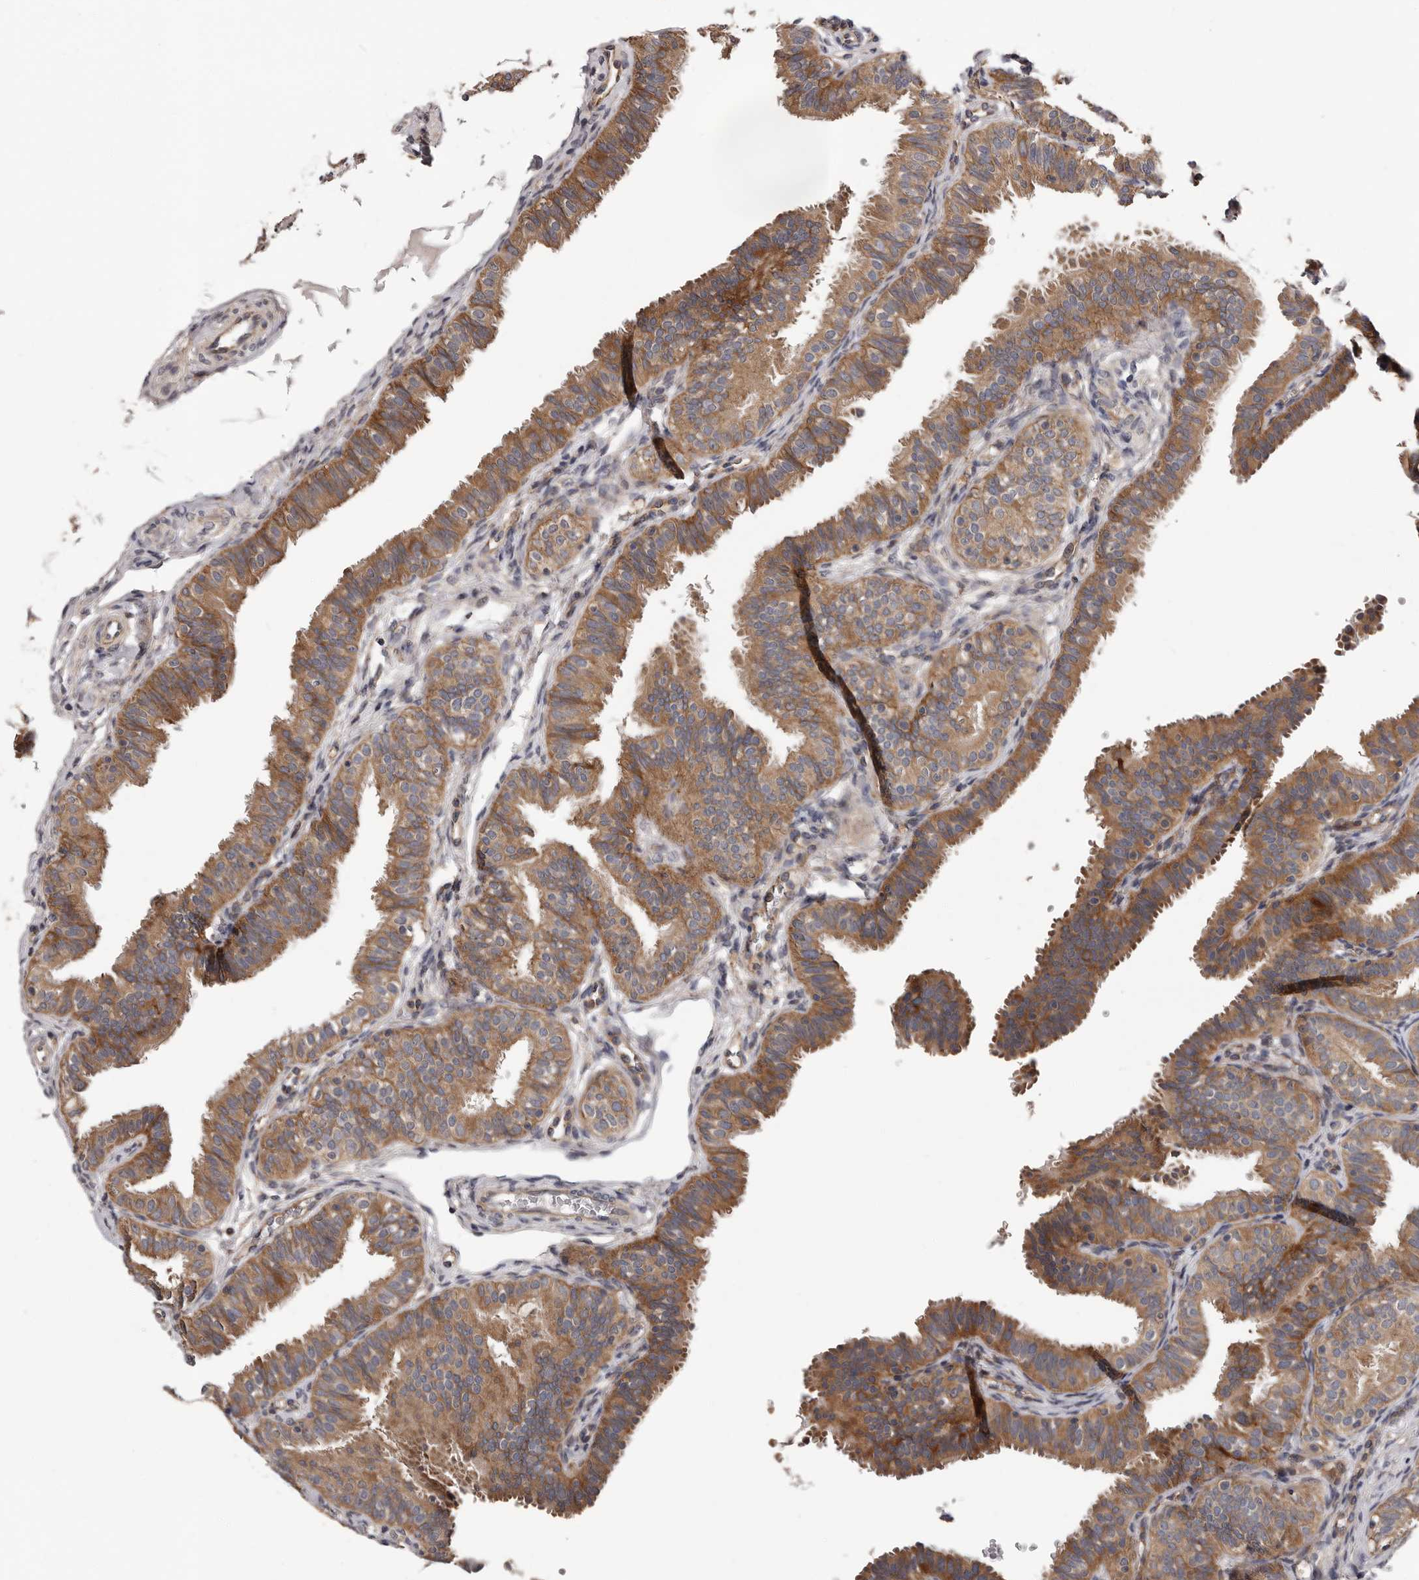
{"staining": {"intensity": "moderate", "quantity": ">75%", "location": "cytoplasmic/membranous"}, "tissue": "fallopian tube", "cell_type": "Glandular cells", "image_type": "normal", "snomed": [{"axis": "morphology", "description": "Normal tissue, NOS"}, {"axis": "topography", "description": "Fallopian tube"}], "caption": "IHC histopathology image of benign fallopian tube stained for a protein (brown), which shows medium levels of moderate cytoplasmic/membranous staining in about >75% of glandular cells.", "gene": "VPS37A", "patient": {"sex": "female", "age": 35}}